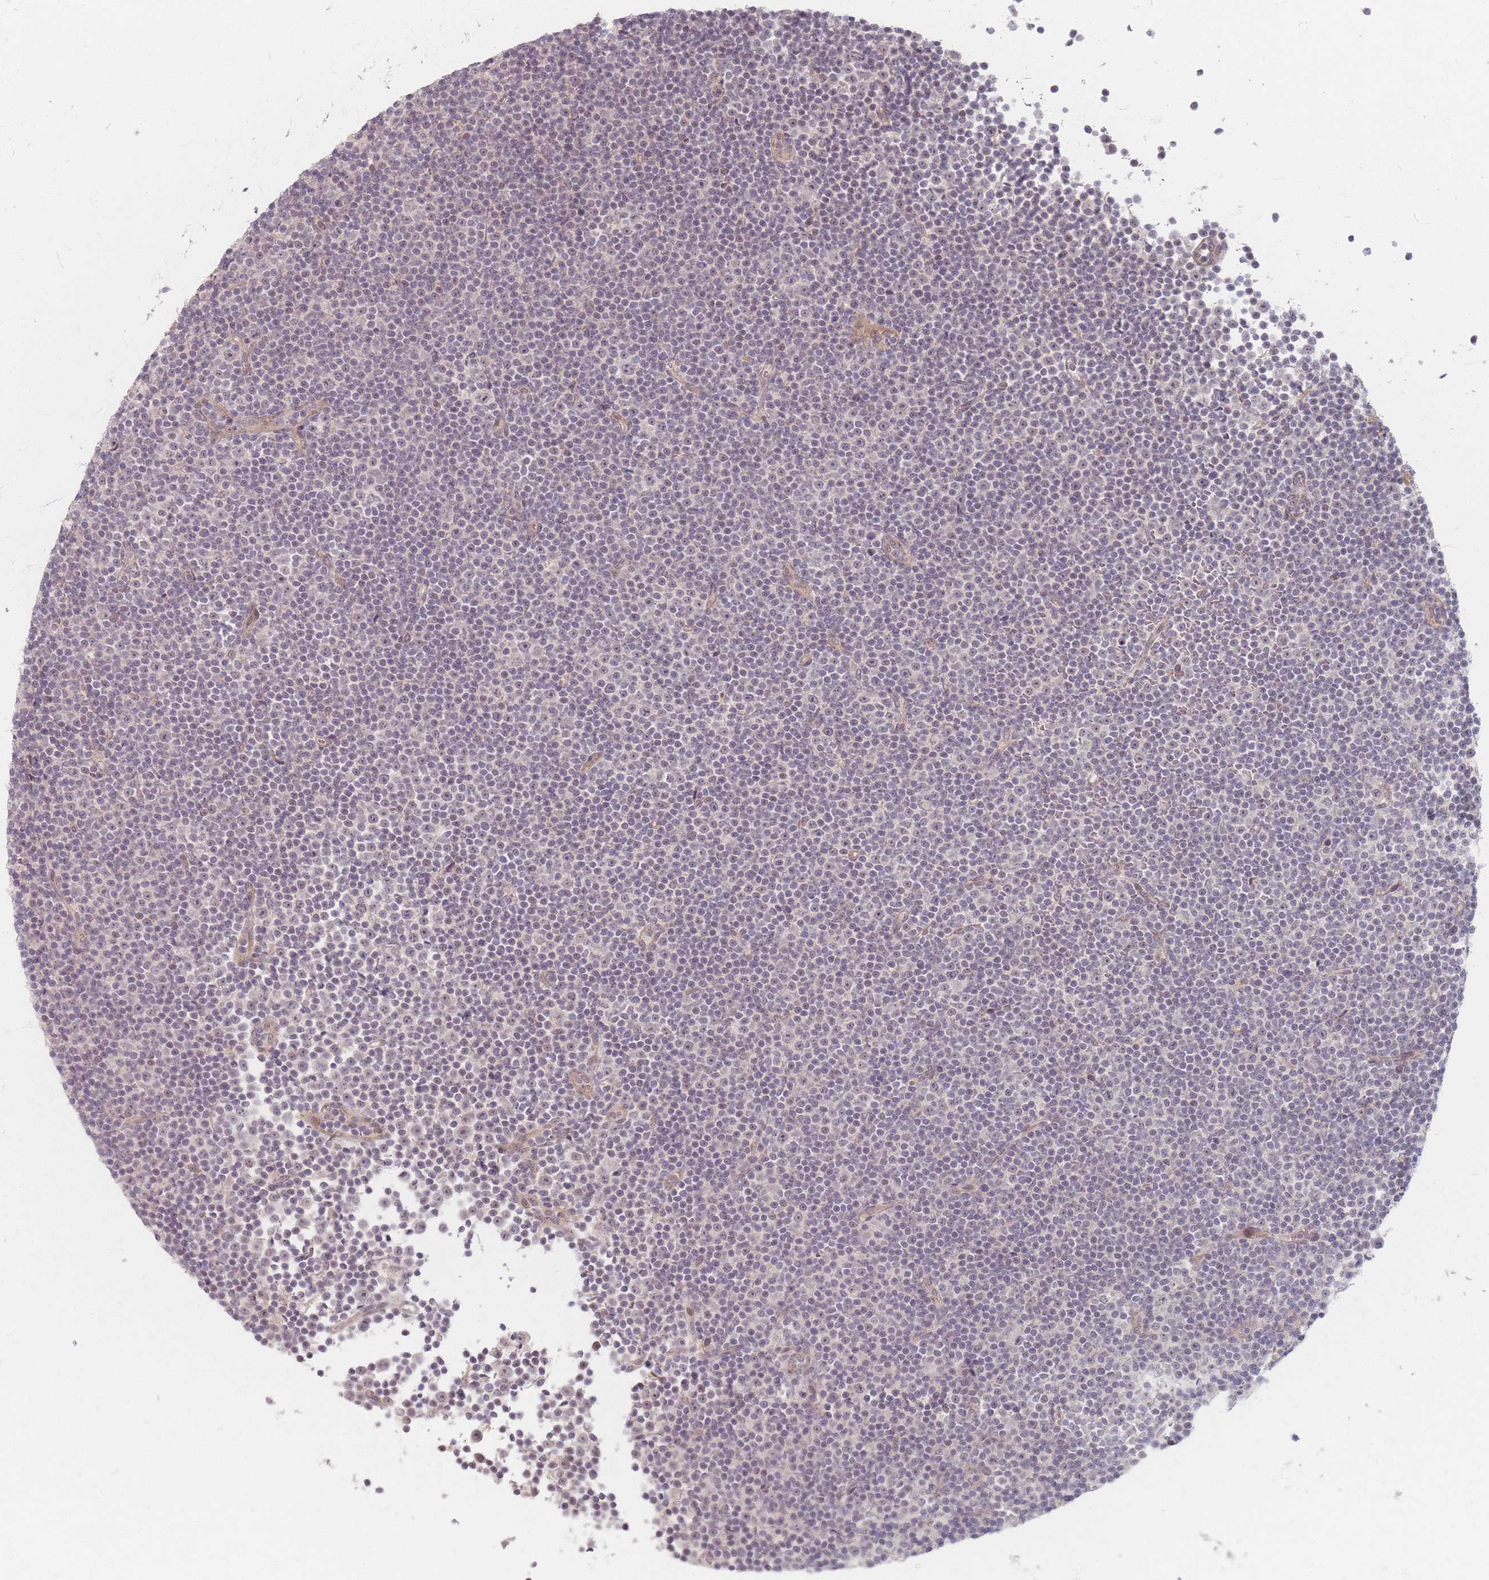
{"staining": {"intensity": "negative", "quantity": "none", "location": "none"}, "tissue": "lymphoma", "cell_type": "Tumor cells", "image_type": "cancer", "snomed": [{"axis": "morphology", "description": "Malignant lymphoma, non-Hodgkin's type, Low grade"}, {"axis": "topography", "description": "Lymph node"}], "caption": "High power microscopy photomicrograph of an IHC photomicrograph of lymphoma, revealing no significant positivity in tumor cells.", "gene": "GABRA6", "patient": {"sex": "female", "age": 67}}